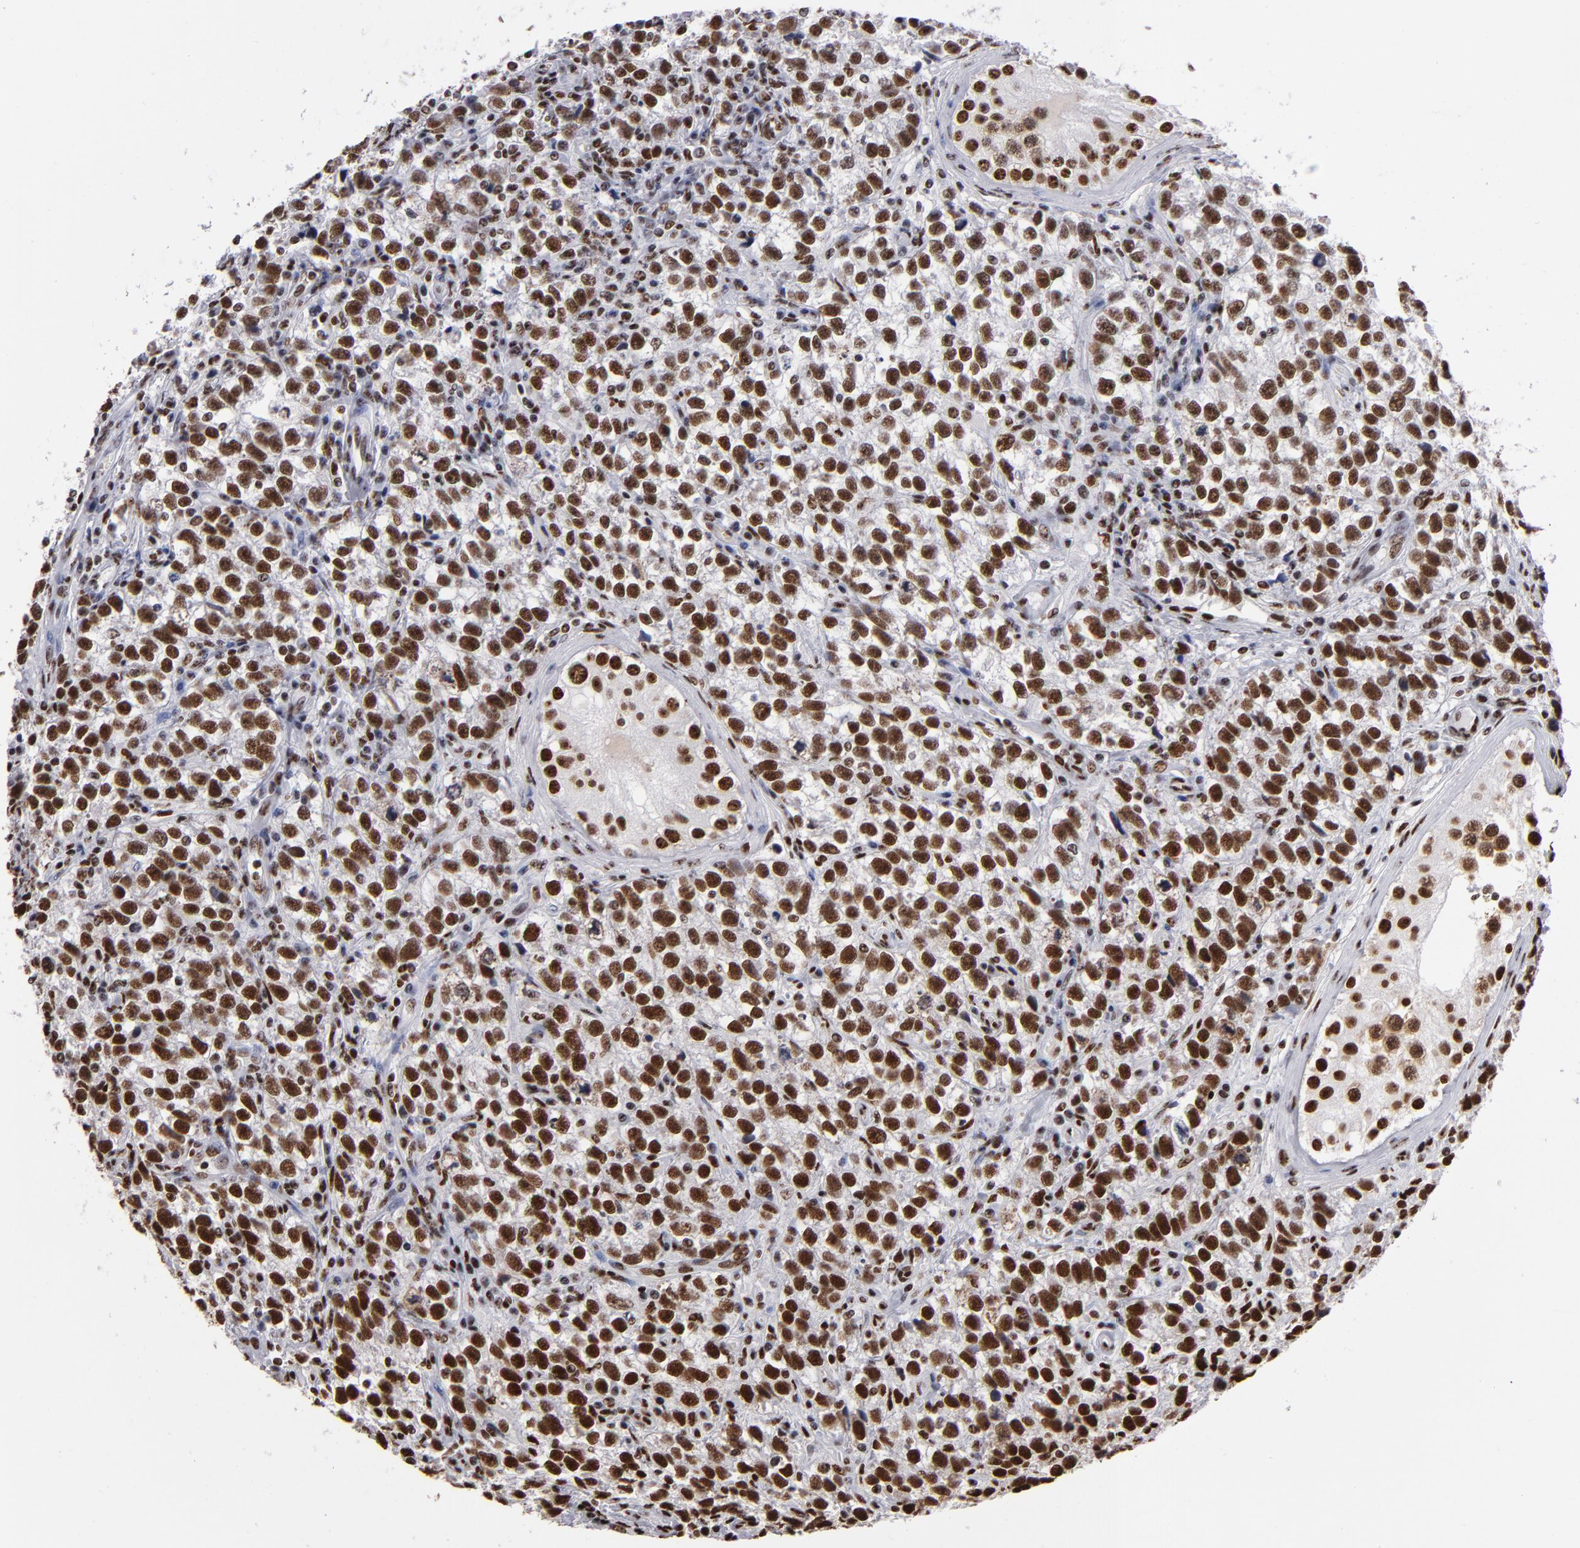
{"staining": {"intensity": "strong", "quantity": ">75%", "location": "nuclear"}, "tissue": "testis cancer", "cell_type": "Tumor cells", "image_type": "cancer", "snomed": [{"axis": "morphology", "description": "Seminoma, NOS"}, {"axis": "topography", "description": "Testis"}], "caption": "Immunohistochemistry (IHC) (DAB) staining of human testis cancer shows strong nuclear protein positivity in about >75% of tumor cells.", "gene": "MRE11", "patient": {"sex": "male", "age": 38}}